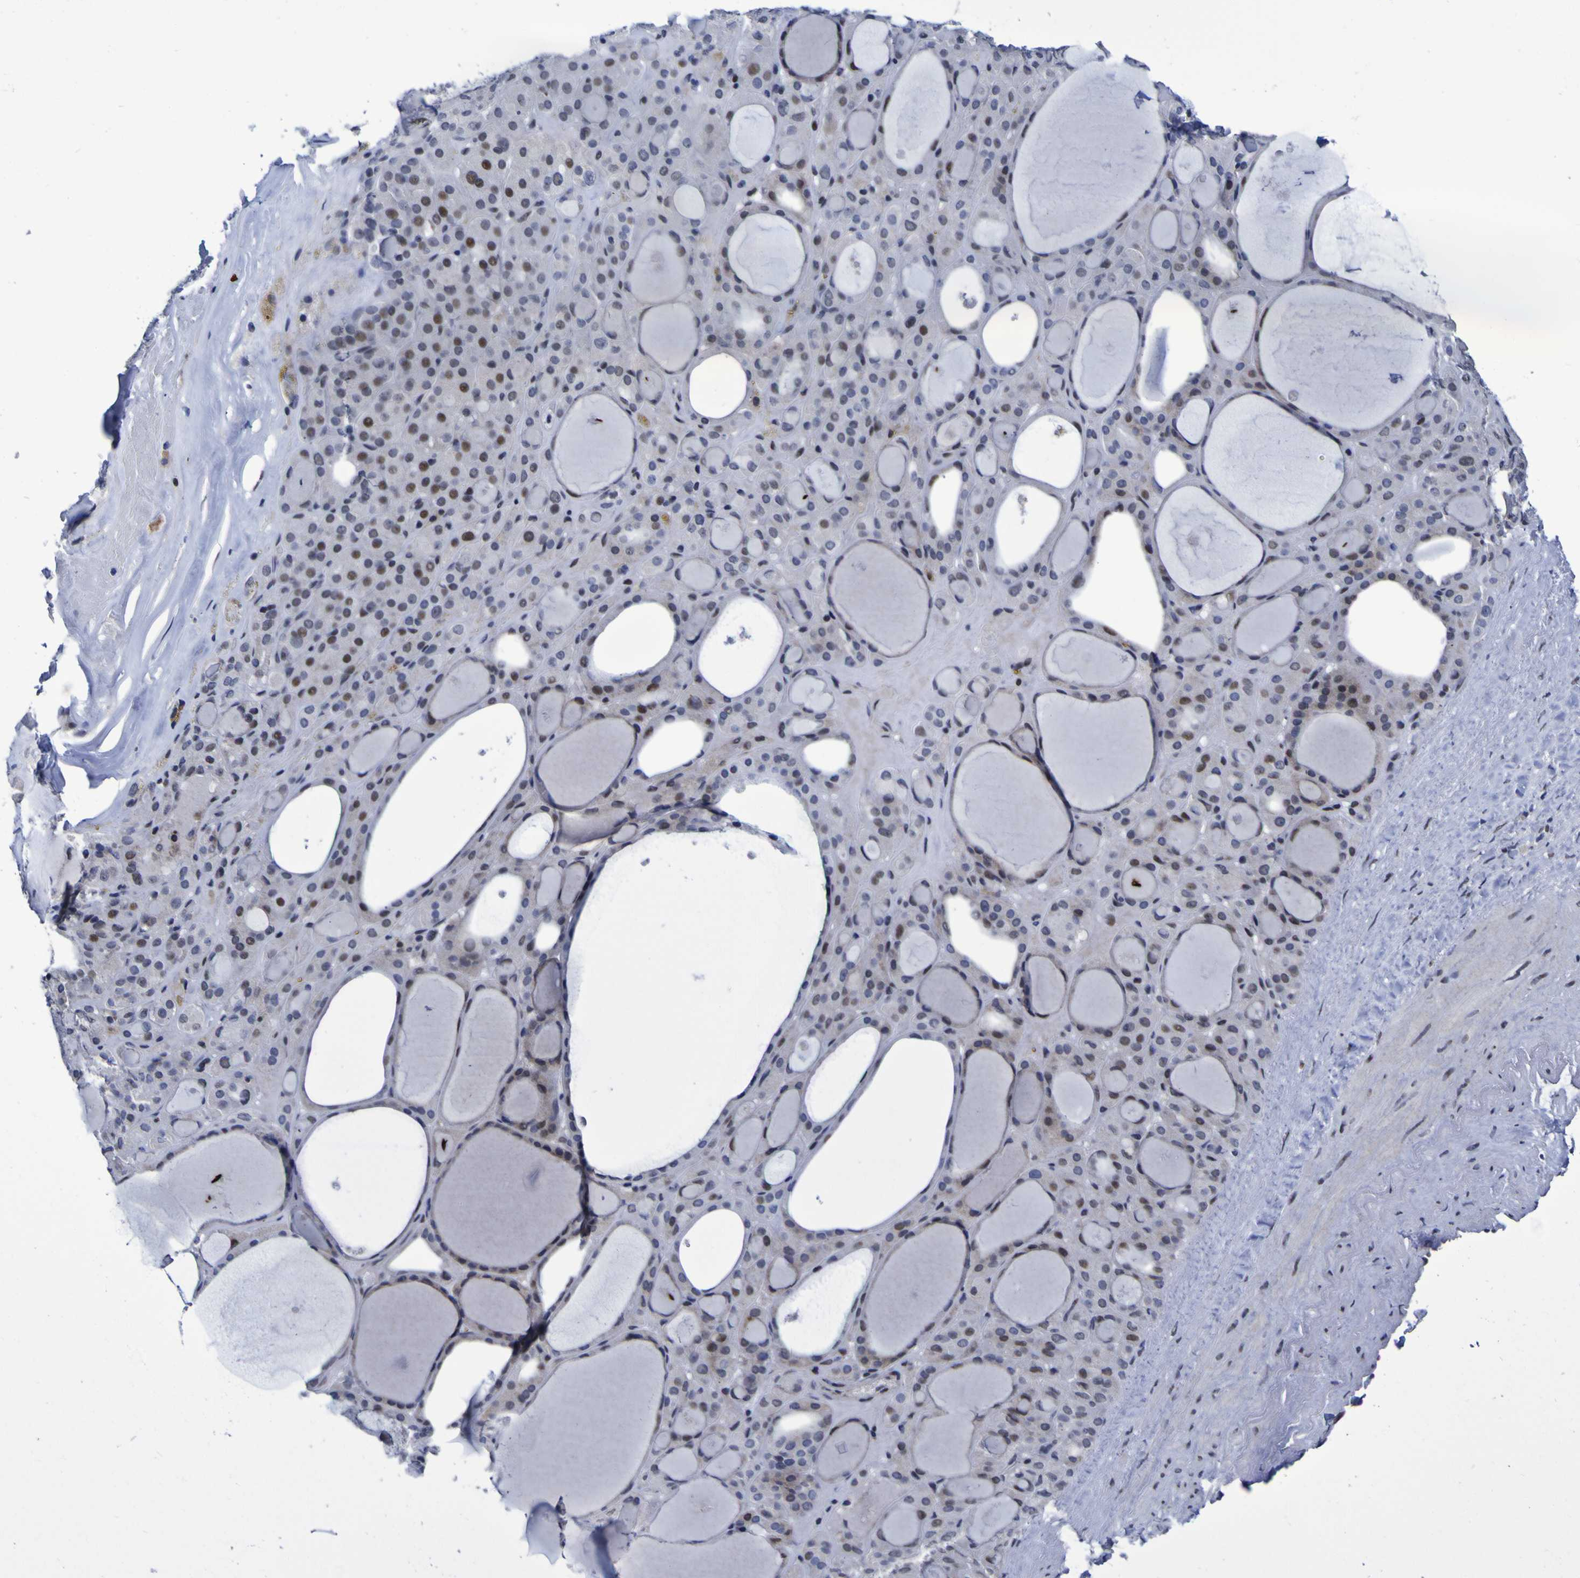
{"staining": {"intensity": "moderate", "quantity": ">75%", "location": "cytoplasmic/membranous,nuclear"}, "tissue": "thyroid gland", "cell_type": "Glandular cells", "image_type": "normal", "snomed": [{"axis": "morphology", "description": "Normal tissue, NOS"}, {"axis": "morphology", "description": "Carcinoma, NOS"}, {"axis": "topography", "description": "Thyroid gland"}], "caption": "The histopathology image reveals immunohistochemical staining of normal thyroid gland. There is moderate cytoplasmic/membranous,nuclear positivity is appreciated in approximately >75% of glandular cells.", "gene": "MBD3", "patient": {"sex": "female", "age": 86}}